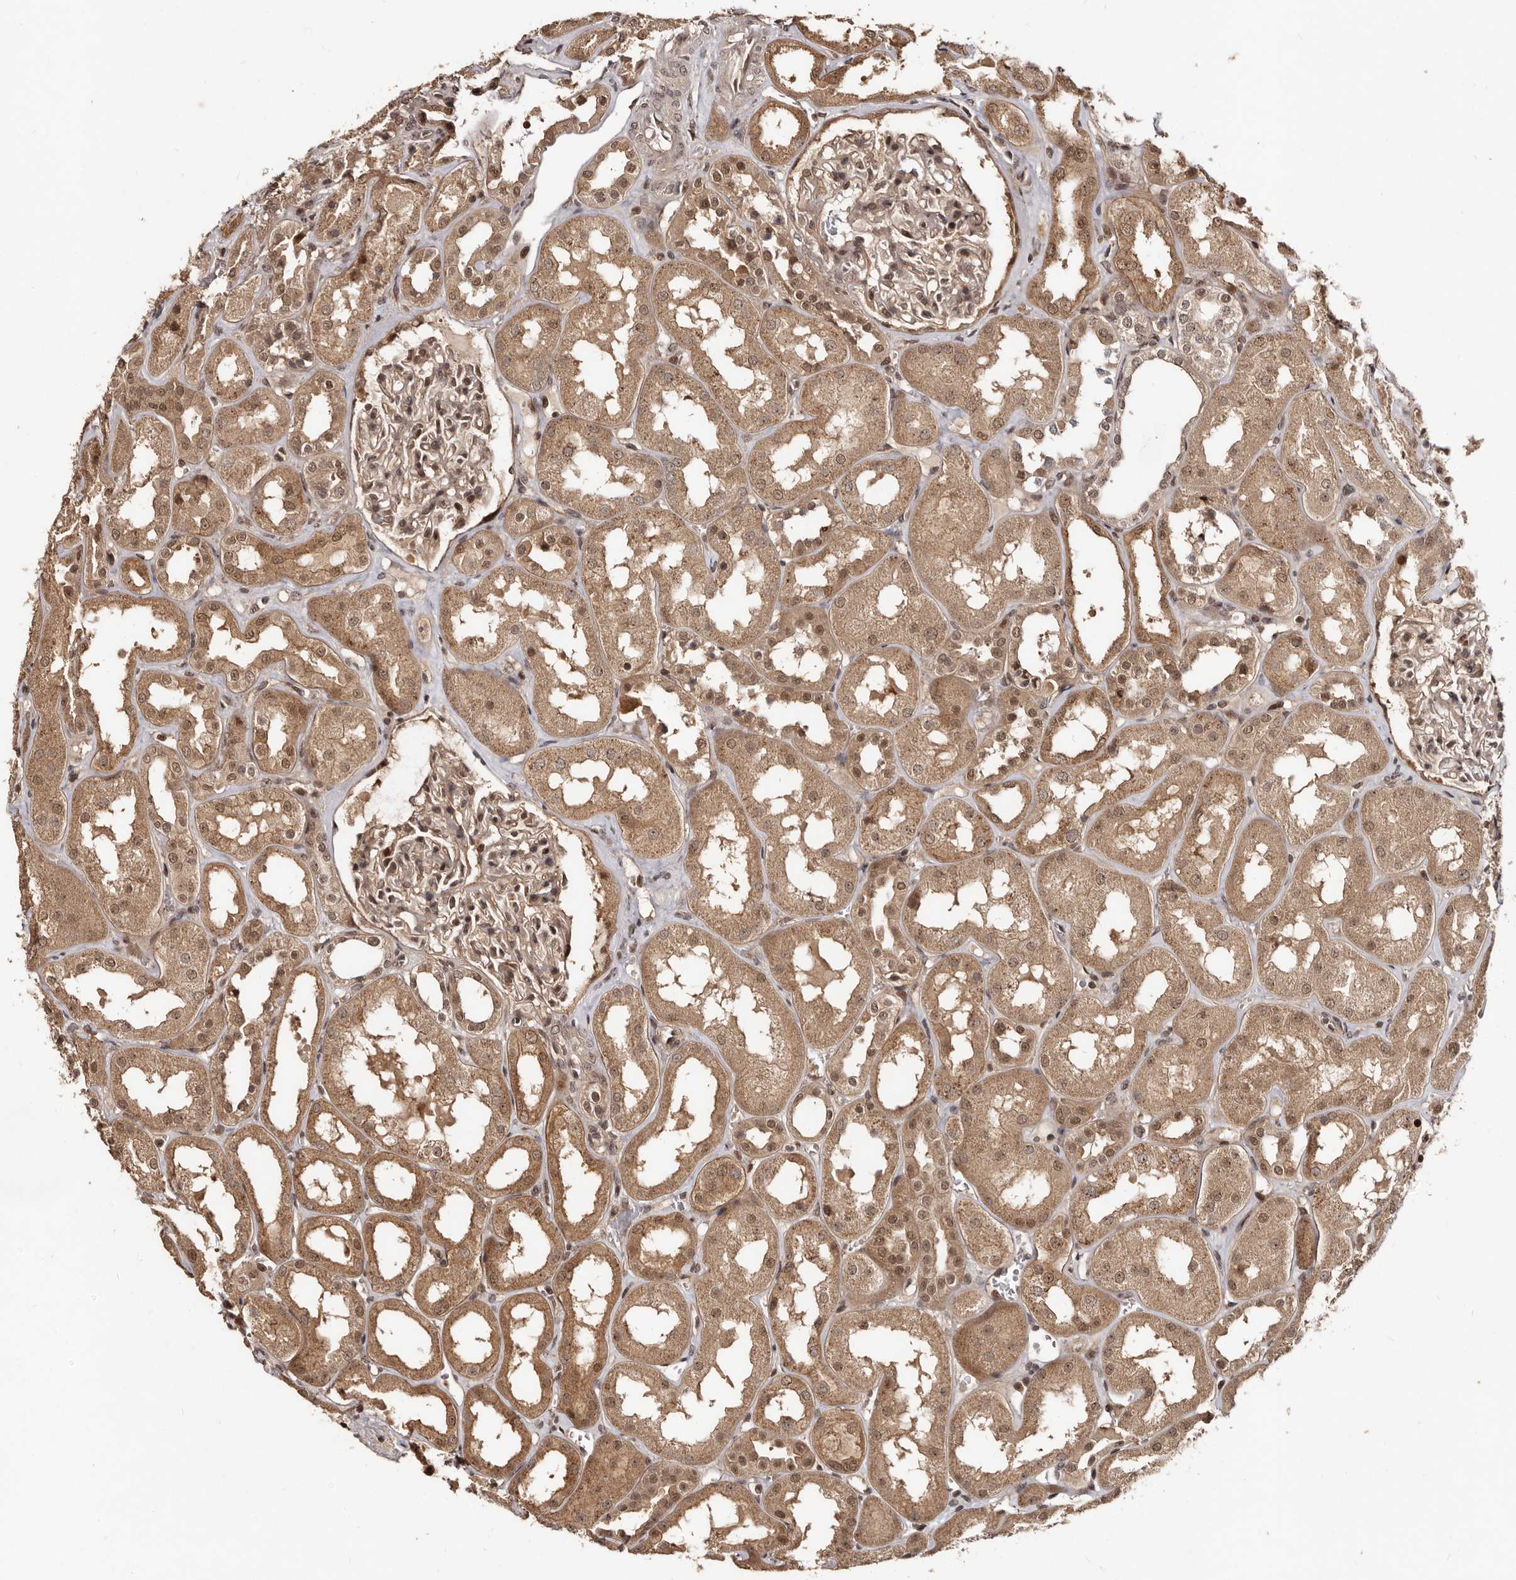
{"staining": {"intensity": "moderate", "quantity": "25%-75%", "location": "cytoplasmic/membranous,nuclear"}, "tissue": "kidney", "cell_type": "Cells in glomeruli", "image_type": "normal", "snomed": [{"axis": "morphology", "description": "Normal tissue, NOS"}, {"axis": "topography", "description": "Kidney"}], "caption": "Approximately 25%-75% of cells in glomeruli in unremarkable kidney display moderate cytoplasmic/membranous,nuclear protein staining as visualized by brown immunohistochemical staining.", "gene": "TBC1D22B", "patient": {"sex": "male", "age": 70}}